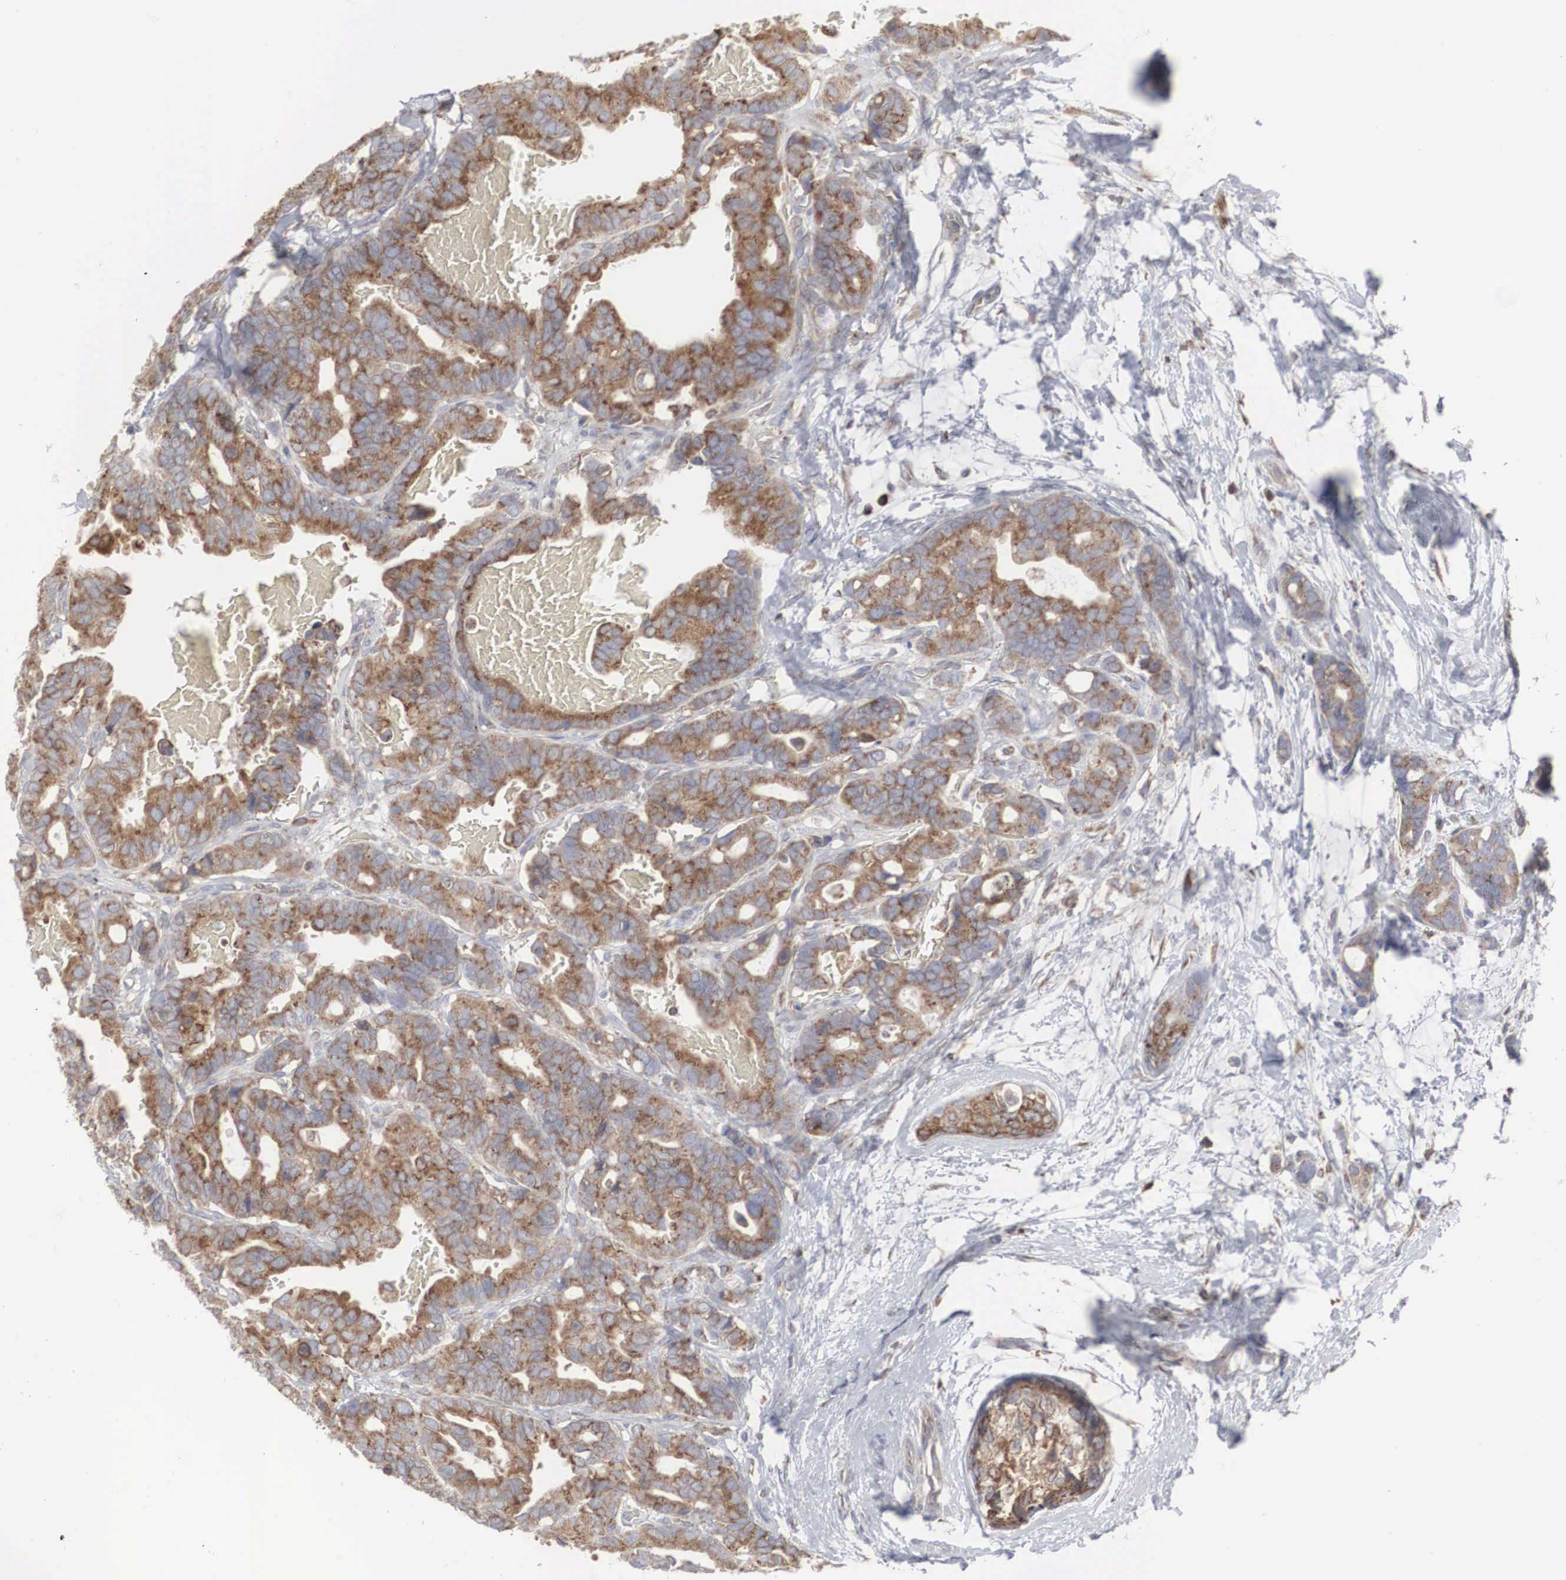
{"staining": {"intensity": "strong", "quantity": "25%-75%", "location": "cytoplasmic/membranous"}, "tissue": "breast cancer", "cell_type": "Tumor cells", "image_type": "cancer", "snomed": [{"axis": "morphology", "description": "Duct carcinoma"}, {"axis": "topography", "description": "Breast"}], "caption": "Approximately 25%-75% of tumor cells in human invasive ductal carcinoma (breast) display strong cytoplasmic/membranous protein staining as visualized by brown immunohistochemical staining.", "gene": "MIA2", "patient": {"sex": "female", "age": 69}}